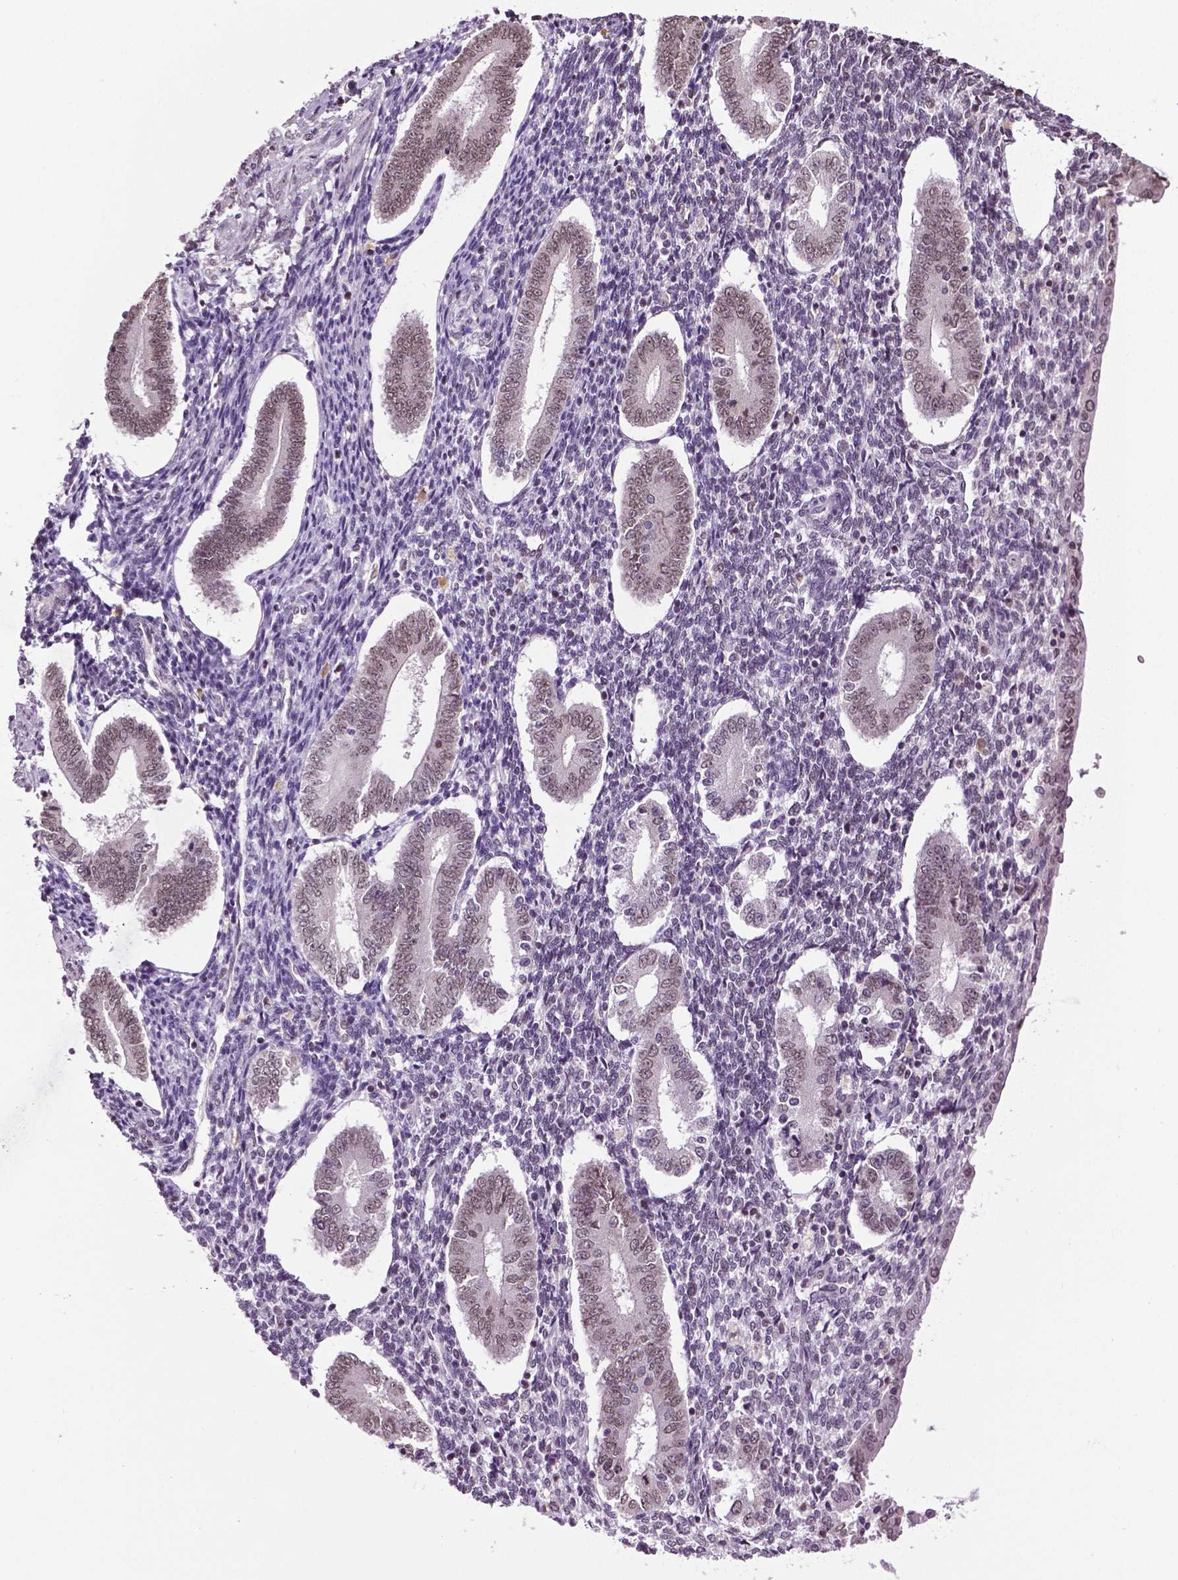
{"staining": {"intensity": "negative", "quantity": "none", "location": "none"}, "tissue": "endometrium", "cell_type": "Cells in endometrial stroma", "image_type": "normal", "snomed": [{"axis": "morphology", "description": "Normal tissue, NOS"}, {"axis": "topography", "description": "Endometrium"}], "caption": "There is no significant positivity in cells in endometrial stroma of endometrium.", "gene": "DLX5", "patient": {"sex": "female", "age": 40}}